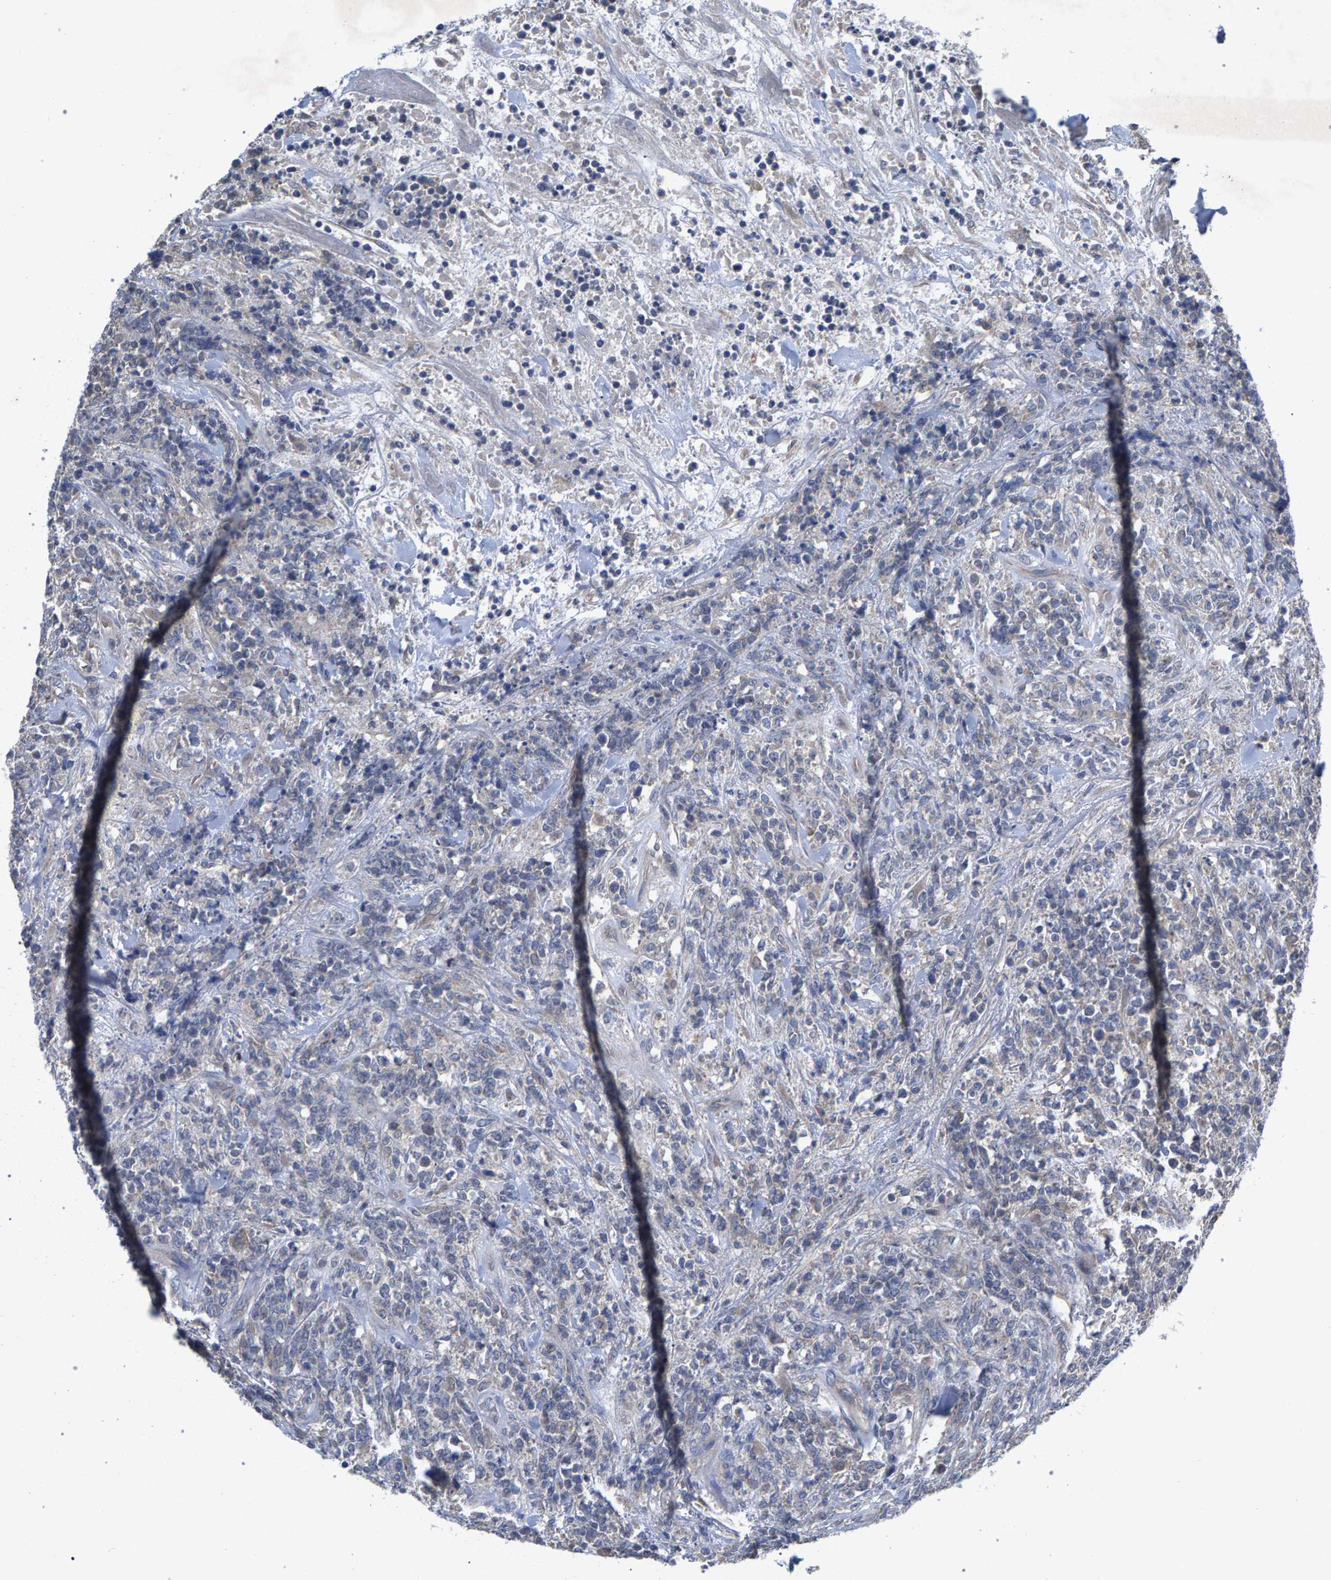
{"staining": {"intensity": "negative", "quantity": "none", "location": "none"}, "tissue": "lymphoma", "cell_type": "Tumor cells", "image_type": "cancer", "snomed": [{"axis": "morphology", "description": "Malignant lymphoma, non-Hodgkin's type, High grade"}, {"axis": "topography", "description": "Soft tissue"}], "caption": "This micrograph is of lymphoma stained with immunohistochemistry to label a protein in brown with the nuclei are counter-stained blue. There is no expression in tumor cells.", "gene": "SLC4A4", "patient": {"sex": "male", "age": 18}}